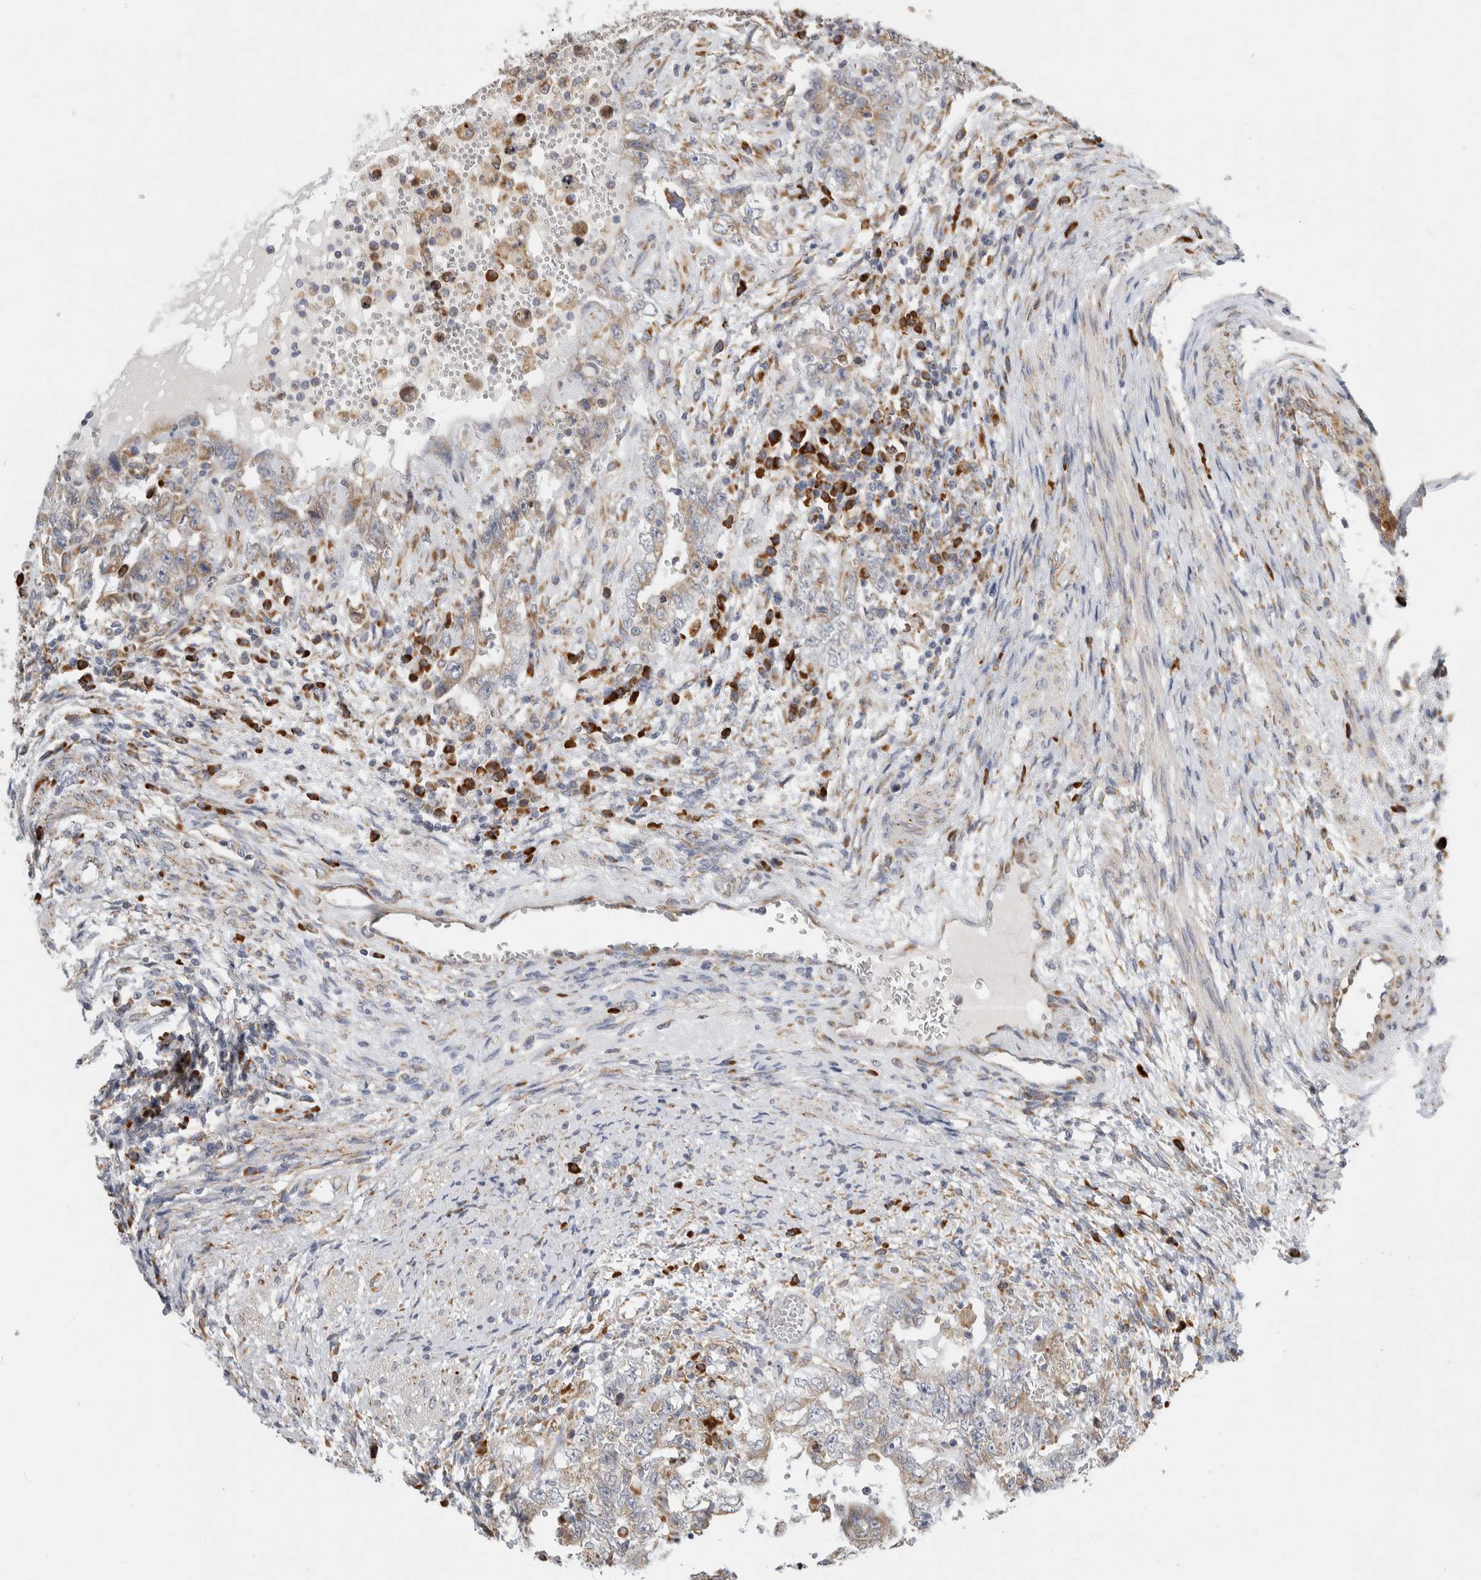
{"staining": {"intensity": "weak", "quantity": "25%-75%", "location": "cytoplasmic/membranous"}, "tissue": "testis cancer", "cell_type": "Tumor cells", "image_type": "cancer", "snomed": [{"axis": "morphology", "description": "Carcinoma, Embryonal, NOS"}, {"axis": "topography", "description": "Testis"}], "caption": "Human testis cancer (embryonal carcinoma) stained with a brown dye shows weak cytoplasmic/membranous positive expression in approximately 25%-75% of tumor cells.", "gene": "RPN2", "patient": {"sex": "male", "age": 26}}